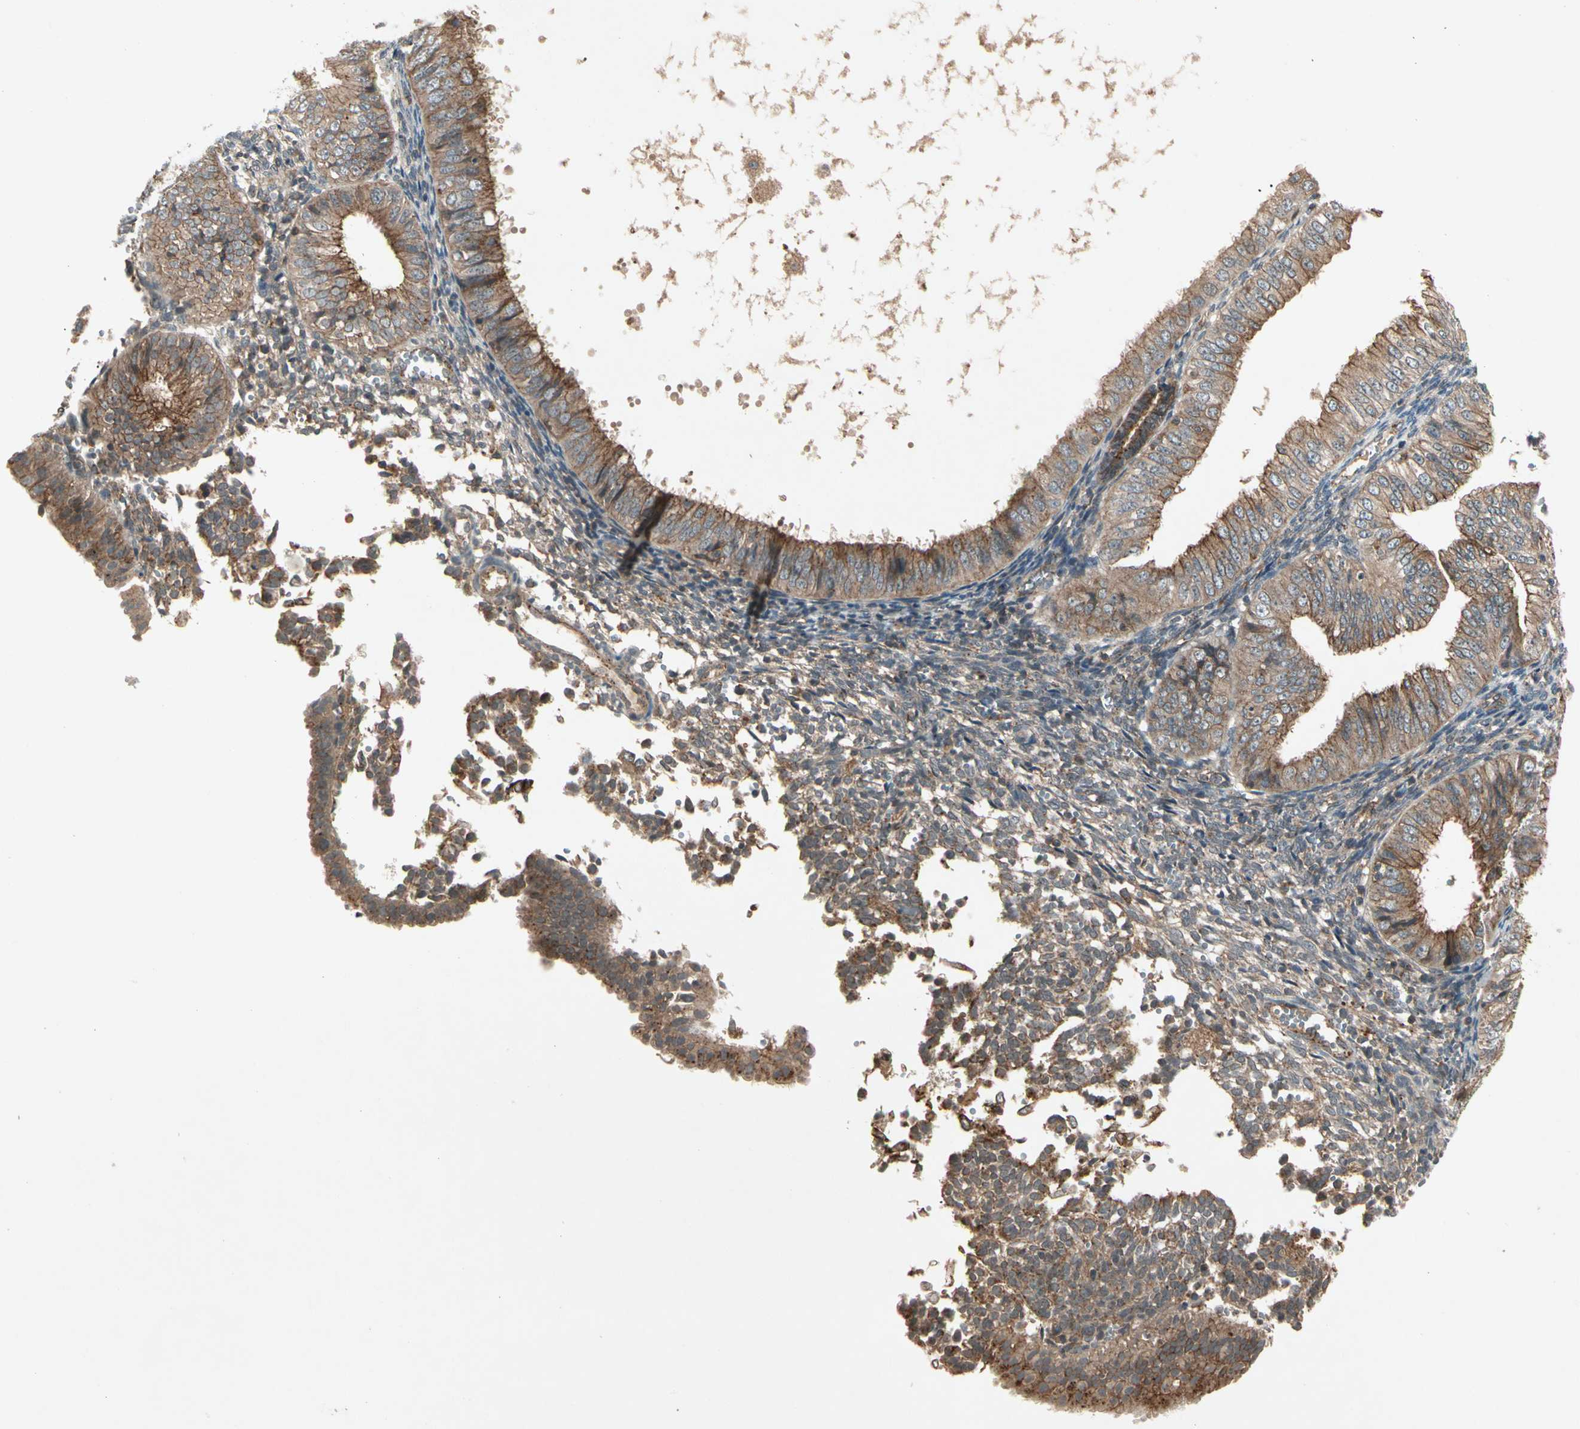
{"staining": {"intensity": "moderate", "quantity": ">75%", "location": "cytoplasmic/membranous"}, "tissue": "endometrial cancer", "cell_type": "Tumor cells", "image_type": "cancer", "snomed": [{"axis": "morphology", "description": "Normal tissue, NOS"}, {"axis": "morphology", "description": "Adenocarcinoma, NOS"}, {"axis": "topography", "description": "Endometrium"}], "caption": "Brown immunohistochemical staining in adenocarcinoma (endometrial) shows moderate cytoplasmic/membranous staining in about >75% of tumor cells.", "gene": "FLOT1", "patient": {"sex": "female", "age": 53}}